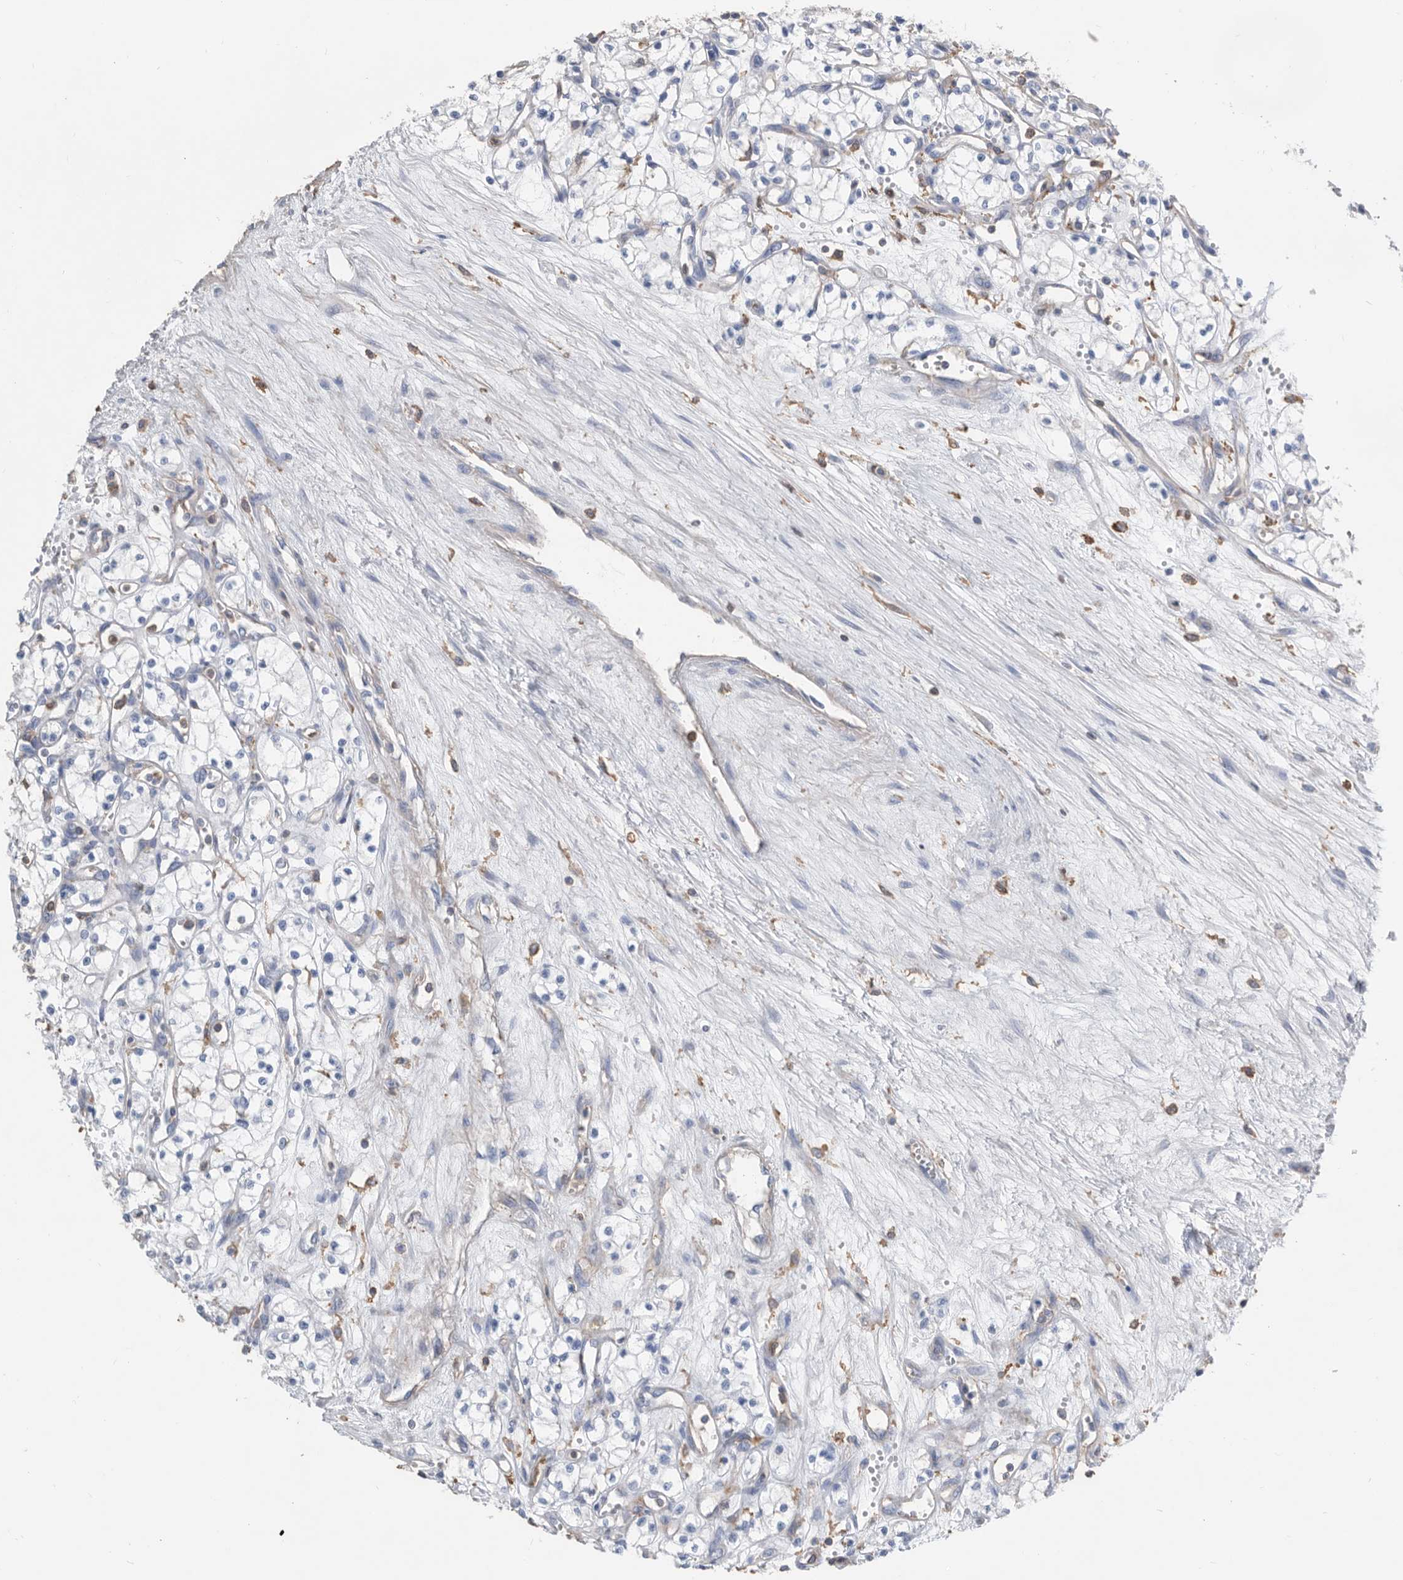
{"staining": {"intensity": "negative", "quantity": "none", "location": "none"}, "tissue": "renal cancer", "cell_type": "Tumor cells", "image_type": "cancer", "snomed": [{"axis": "morphology", "description": "Adenocarcinoma, NOS"}, {"axis": "topography", "description": "Kidney"}], "caption": "Human renal cancer stained for a protein using immunohistochemistry (IHC) displays no expression in tumor cells.", "gene": "MS4A4A", "patient": {"sex": "male", "age": 59}}